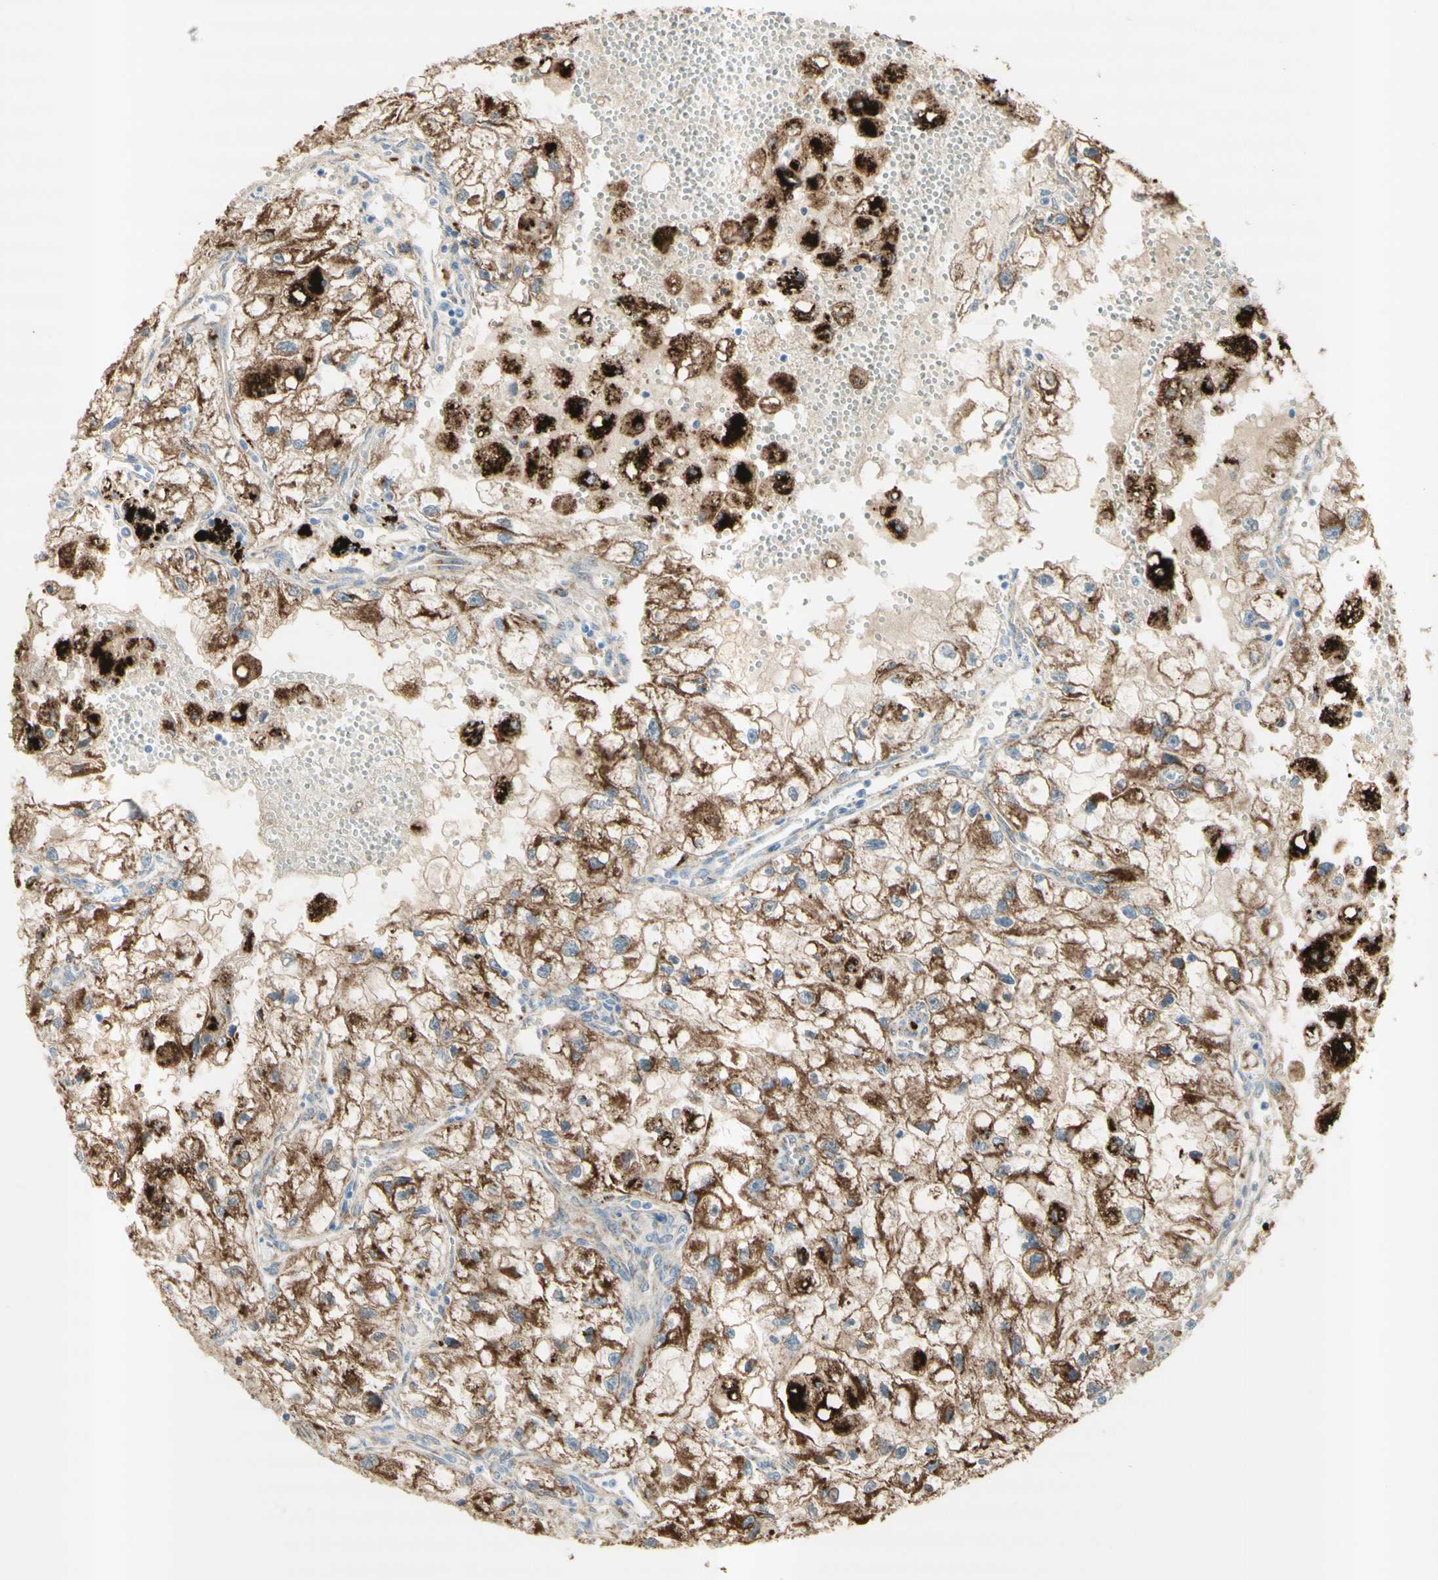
{"staining": {"intensity": "moderate", "quantity": ">75%", "location": "cytoplasmic/membranous"}, "tissue": "renal cancer", "cell_type": "Tumor cells", "image_type": "cancer", "snomed": [{"axis": "morphology", "description": "Adenocarcinoma, NOS"}, {"axis": "topography", "description": "Kidney"}], "caption": "There is medium levels of moderate cytoplasmic/membranous positivity in tumor cells of renal cancer (adenocarcinoma), as demonstrated by immunohistochemical staining (brown color).", "gene": "URB2", "patient": {"sex": "female", "age": 70}}